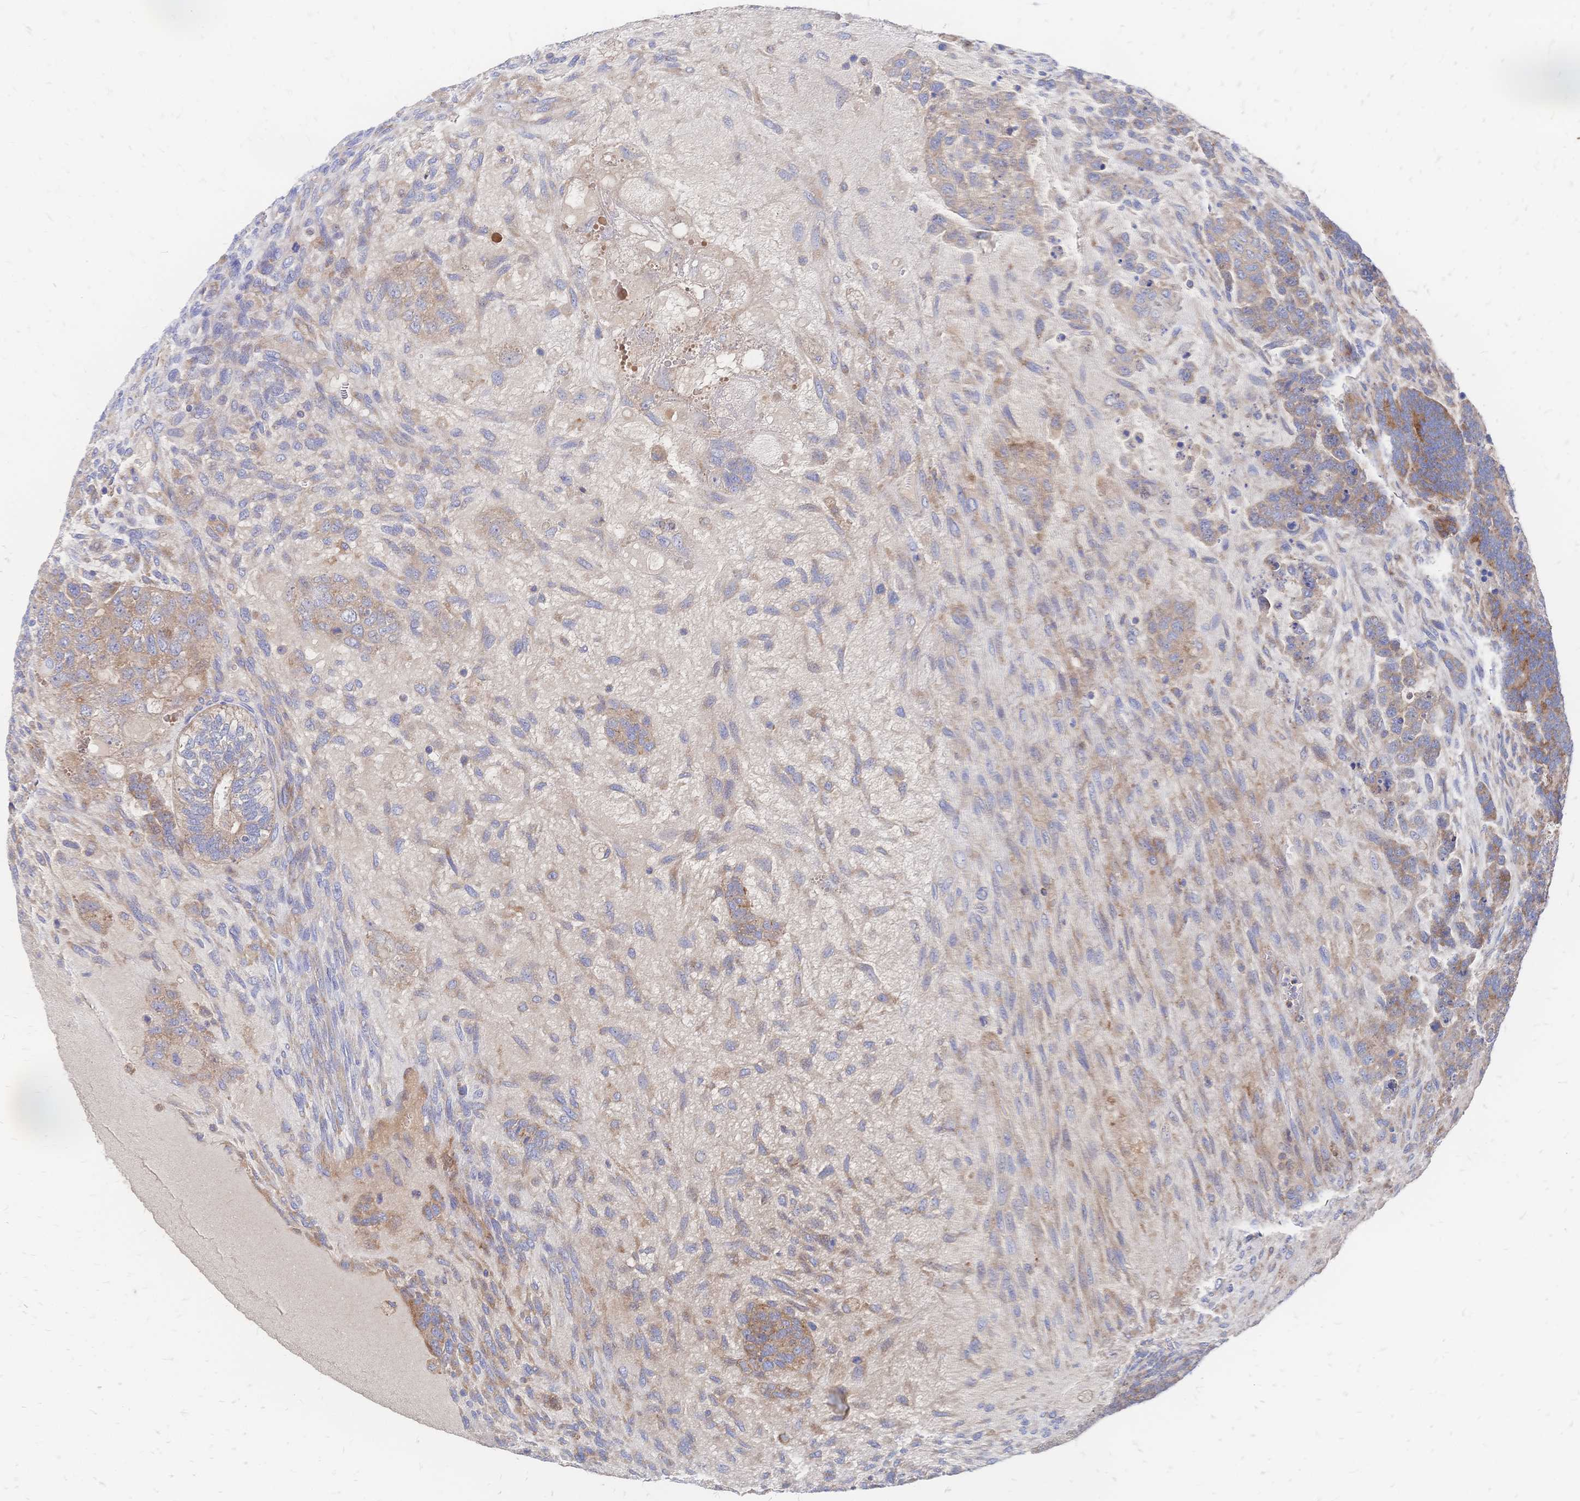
{"staining": {"intensity": "weak", "quantity": "25%-75%", "location": "cytoplasmic/membranous"}, "tissue": "testis cancer", "cell_type": "Tumor cells", "image_type": "cancer", "snomed": [{"axis": "morphology", "description": "Normal tissue, NOS"}, {"axis": "morphology", "description": "Carcinoma, Embryonal, NOS"}, {"axis": "topography", "description": "Testis"}, {"axis": "topography", "description": "Epididymis"}], "caption": "Immunohistochemistry histopathology image of testis embryonal carcinoma stained for a protein (brown), which exhibits low levels of weak cytoplasmic/membranous staining in about 25%-75% of tumor cells.", "gene": "SORBS1", "patient": {"sex": "male", "age": 23}}